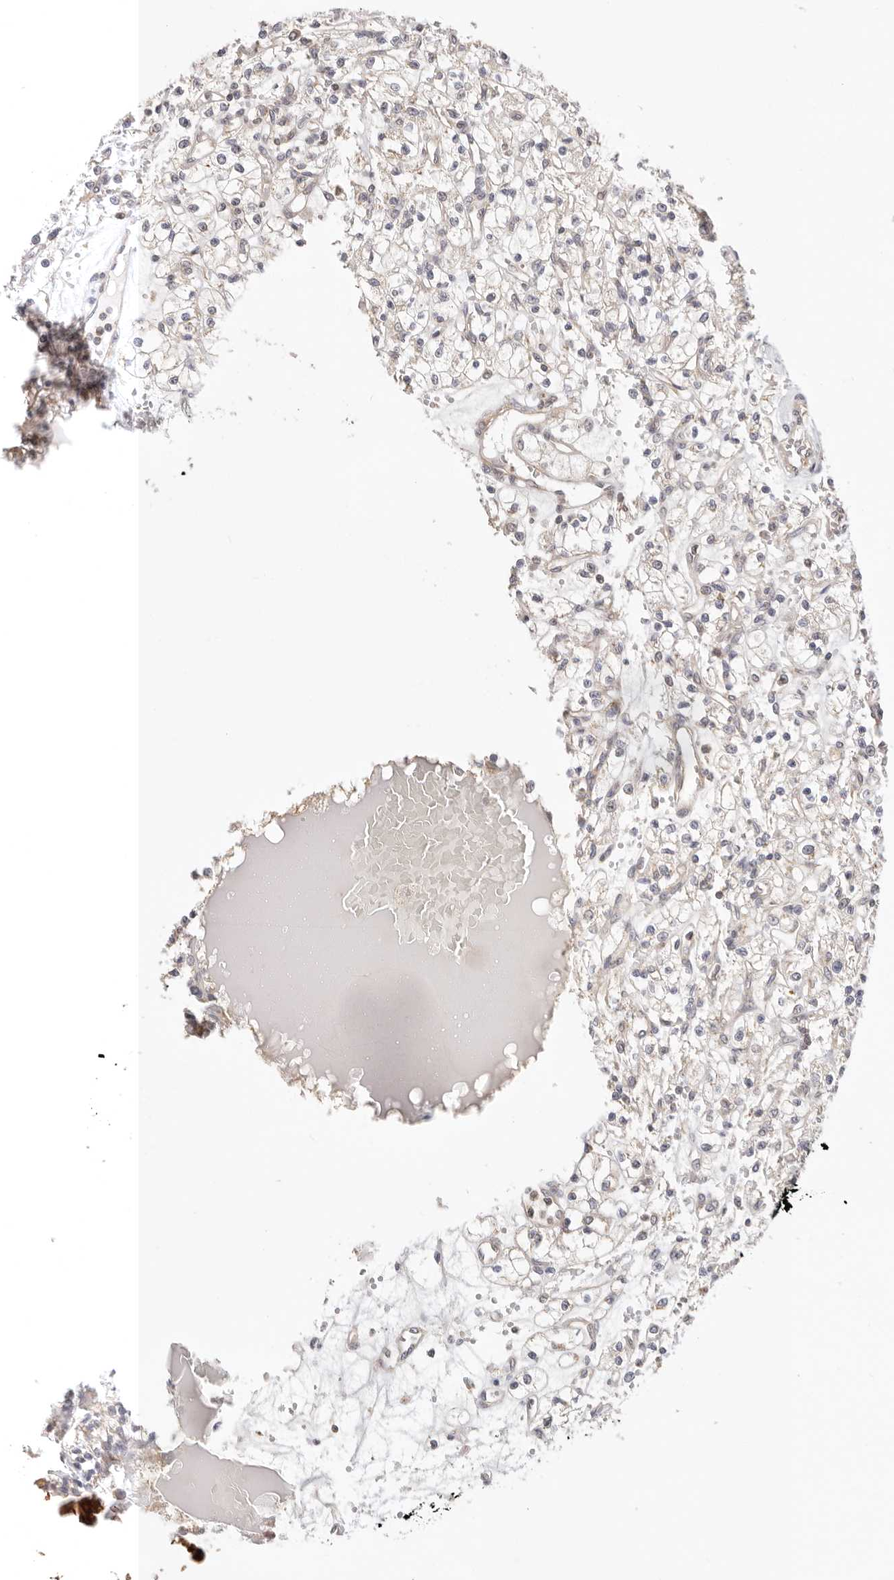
{"staining": {"intensity": "negative", "quantity": "none", "location": "none"}, "tissue": "renal cancer", "cell_type": "Tumor cells", "image_type": "cancer", "snomed": [{"axis": "morphology", "description": "Adenocarcinoma, NOS"}, {"axis": "topography", "description": "Kidney"}], "caption": "Histopathology image shows no protein expression in tumor cells of renal adenocarcinoma tissue. Nuclei are stained in blue.", "gene": "KCMF1", "patient": {"sex": "female", "age": 59}}